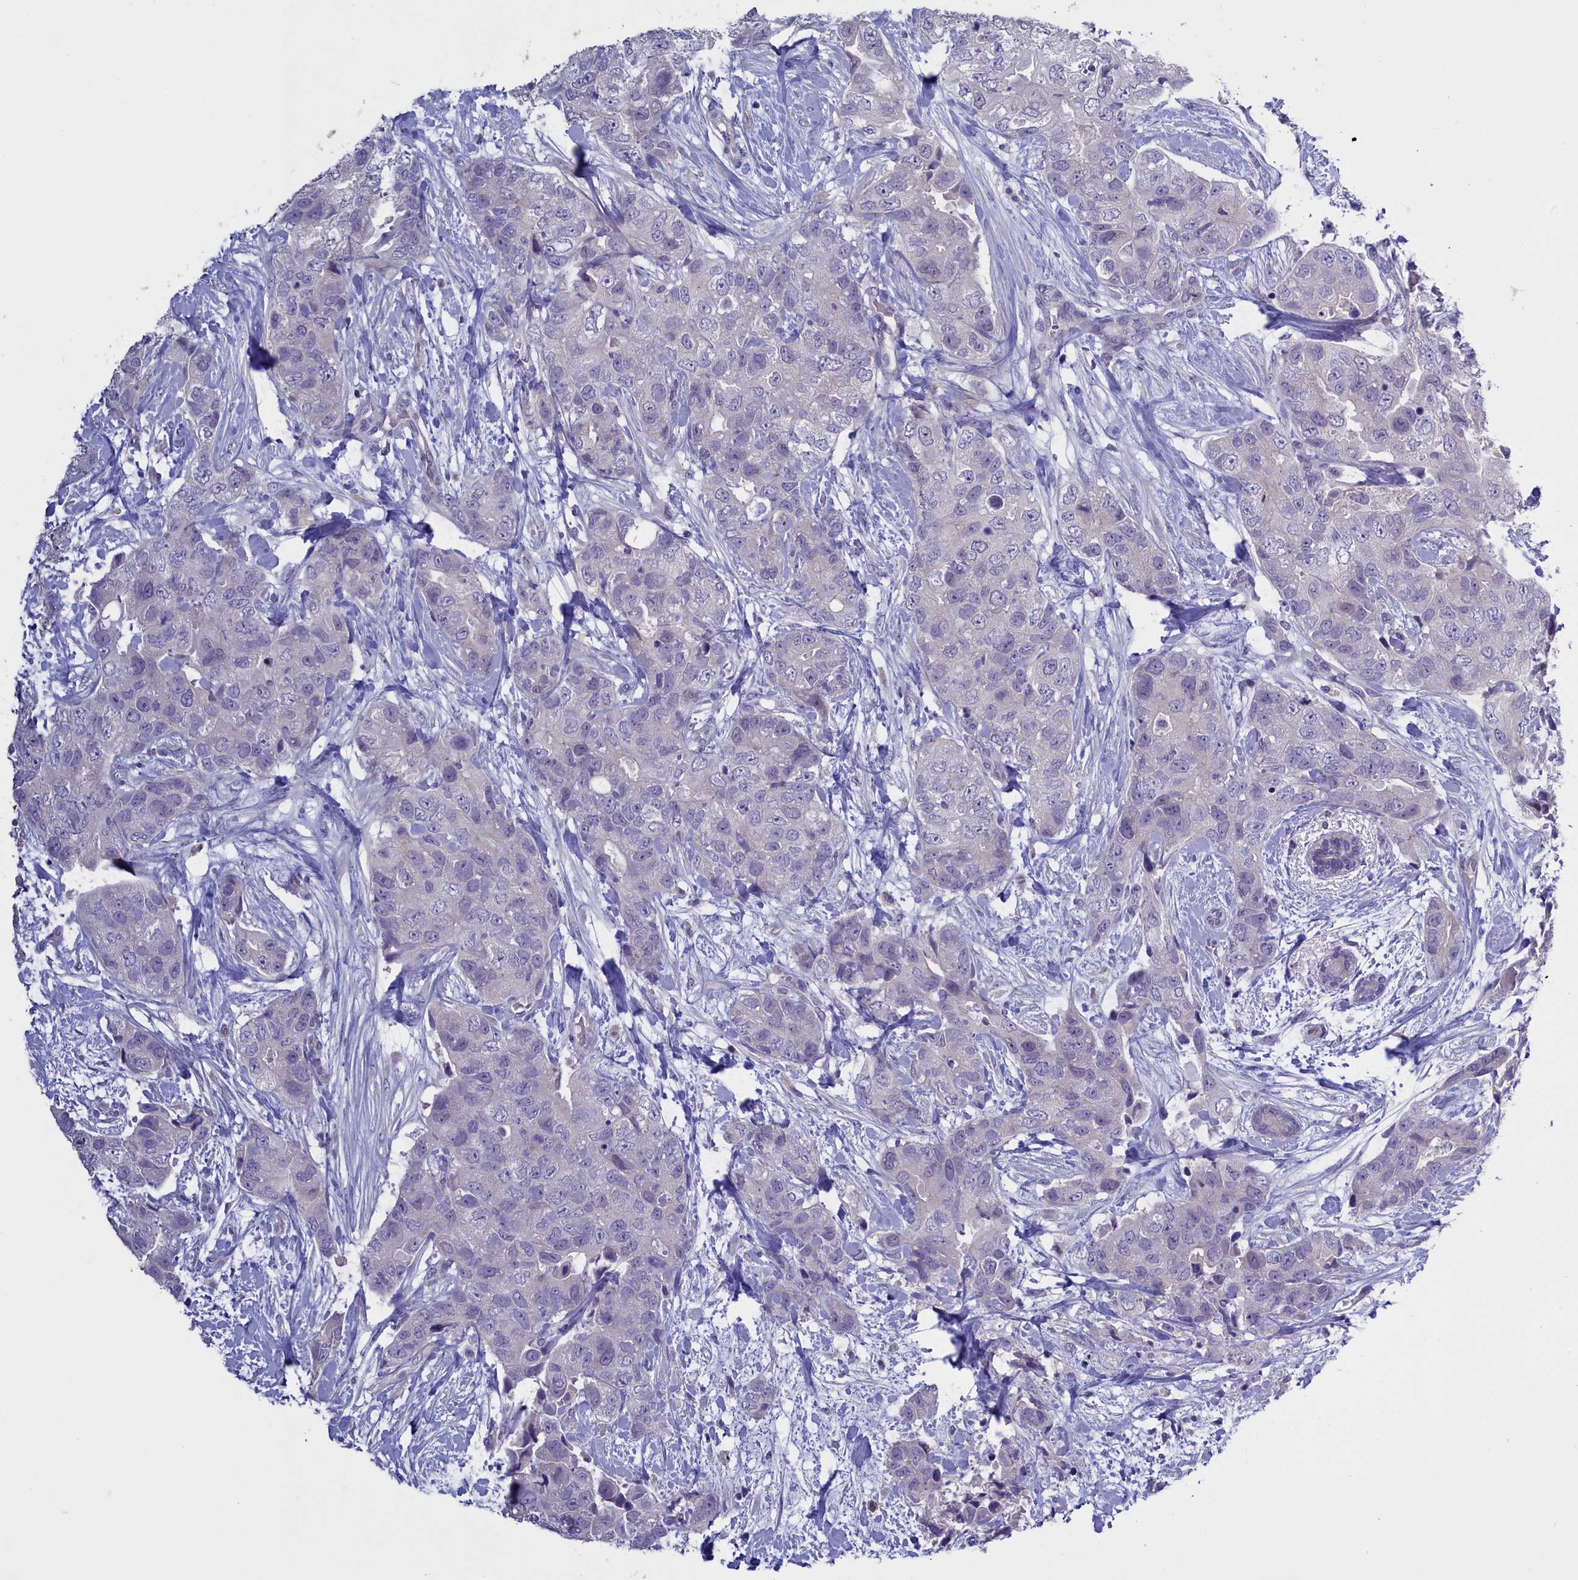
{"staining": {"intensity": "negative", "quantity": "none", "location": "none"}, "tissue": "breast cancer", "cell_type": "Tumor cells", "image_type": "cancer", "snomed": [{"axis": "morphology", "description": "Duct carcinoma"}, {"axis": "topography", "description": "Breast"}], "caption": "IHC of breast cancer shows no expression in tumor cells.", "gene": "ENPP6", "patient": {"sex": "female", "age": 62}}